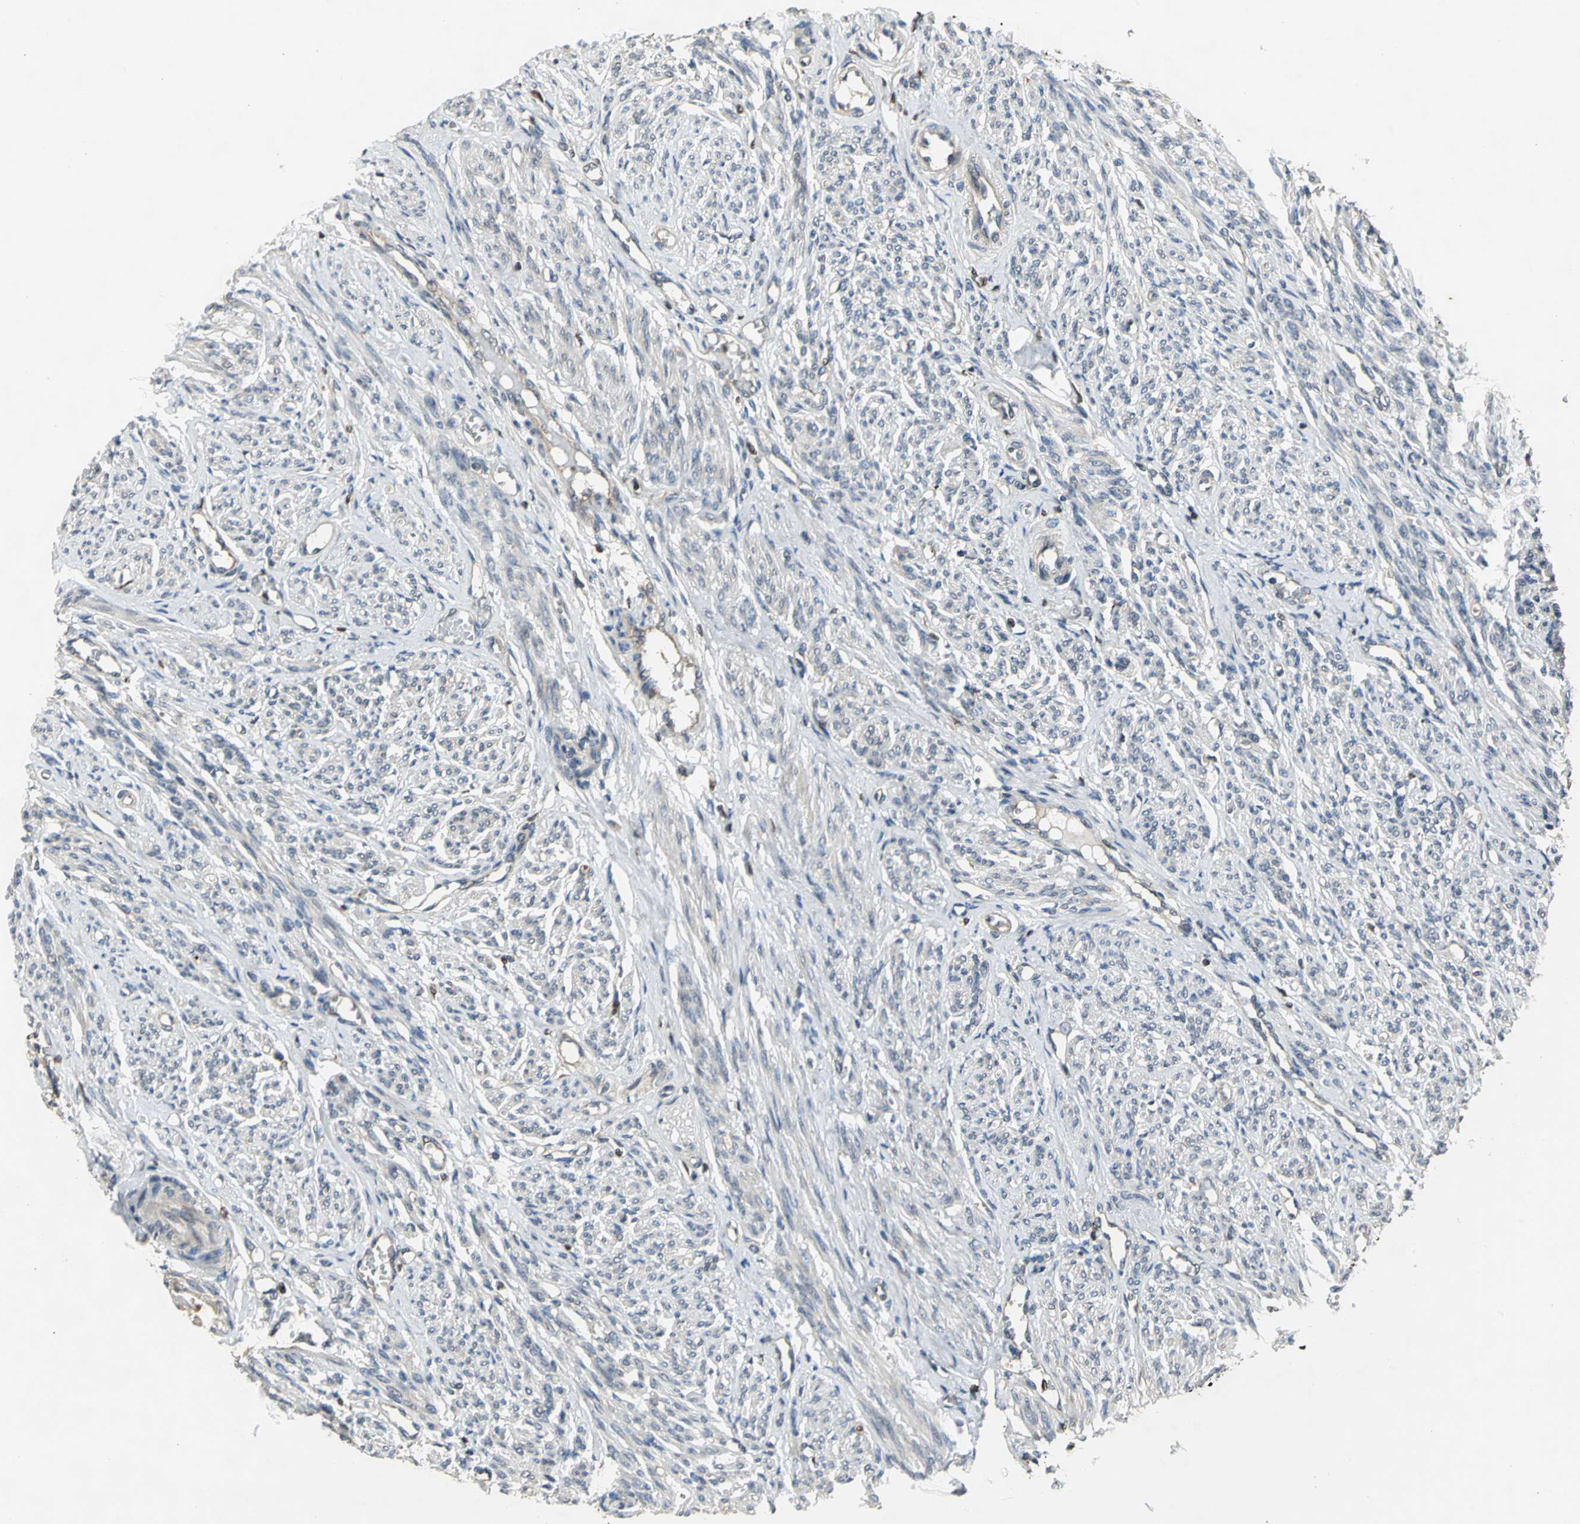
{"staining": {"intensity": "weak", "quantity": "25%-75%", "location": "cytoplasmic/membranous"}, "tissue": "smooth muscle", "cell_type": "Smooth muscle cells", "image_type": "normal", "snomed": [{"axis": "morphology", "description": "Normal tissue, NOS"}, {"axis": "topography", "description": "Smooth muscle"}], "caption": "Protein expression analysis of unremarkable human smooth muscle reveals weak cytoplasmic/membranous expression in approximately 25%-75% of smooth muscle cells.", "gene": "AHR", "patient": {"sex": "female", "age": 65}}